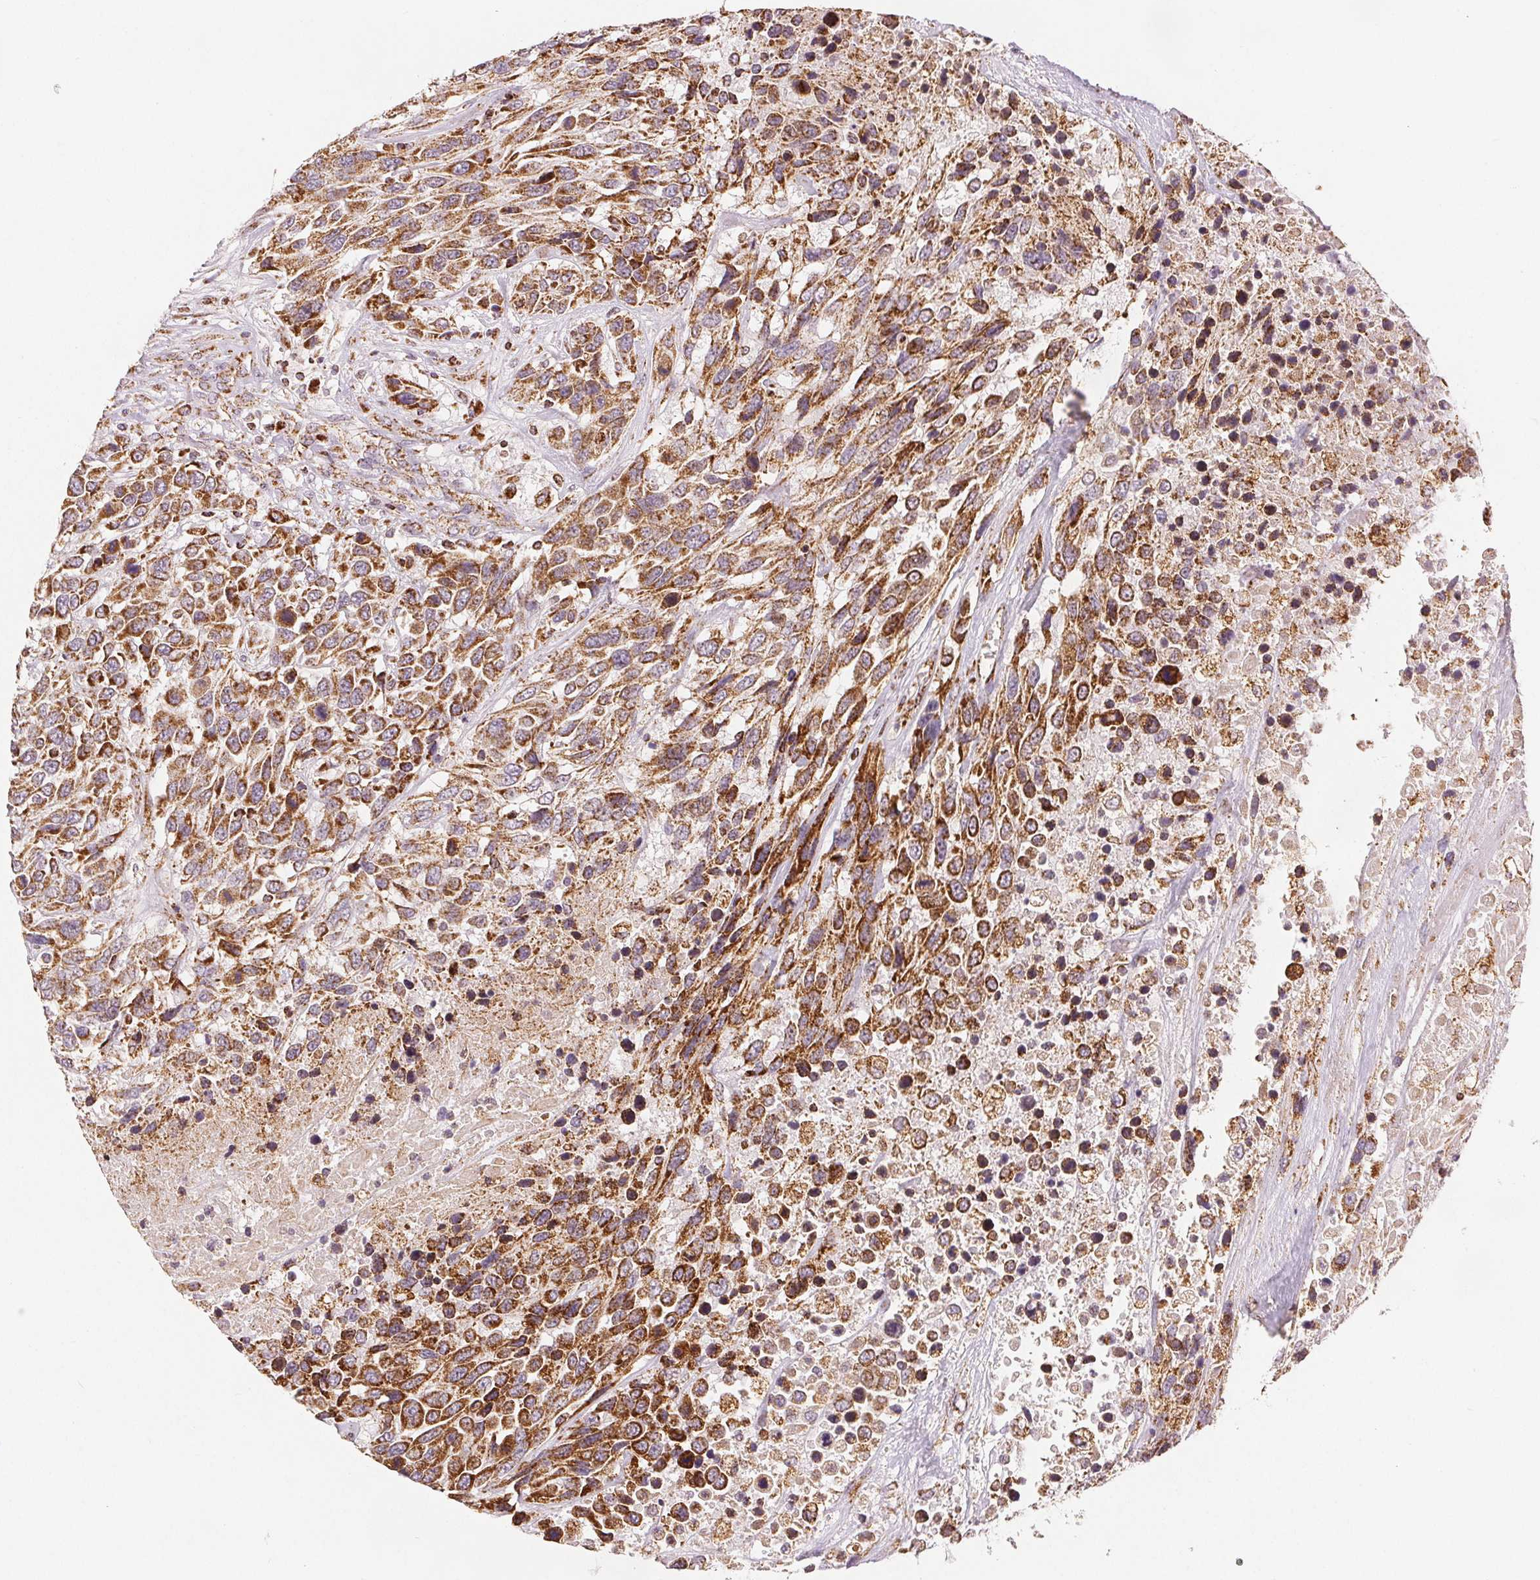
{"staining": {"intensity": "strong", "quantity": ">75%", "location": "cytoplasmic/membranous"}, "tissue": "urothelial cancer", "cell_type": "Tumor cells", "image_type": "cancer", "snomed": [{"axis": "morphology", "description": "Urothelial carcinoma, High grade"}, {"axis": "topography", "description": "Urinary bladder"}], "caption": "High-power microscopy captured an IHC image of urothelial carcinoma (high-grade), revealing strong cytoplasmic/membranous positivity in about >75% of tumor cells.", "gene": "SDHB", "patient": {"sex": "female", "age": 70}}